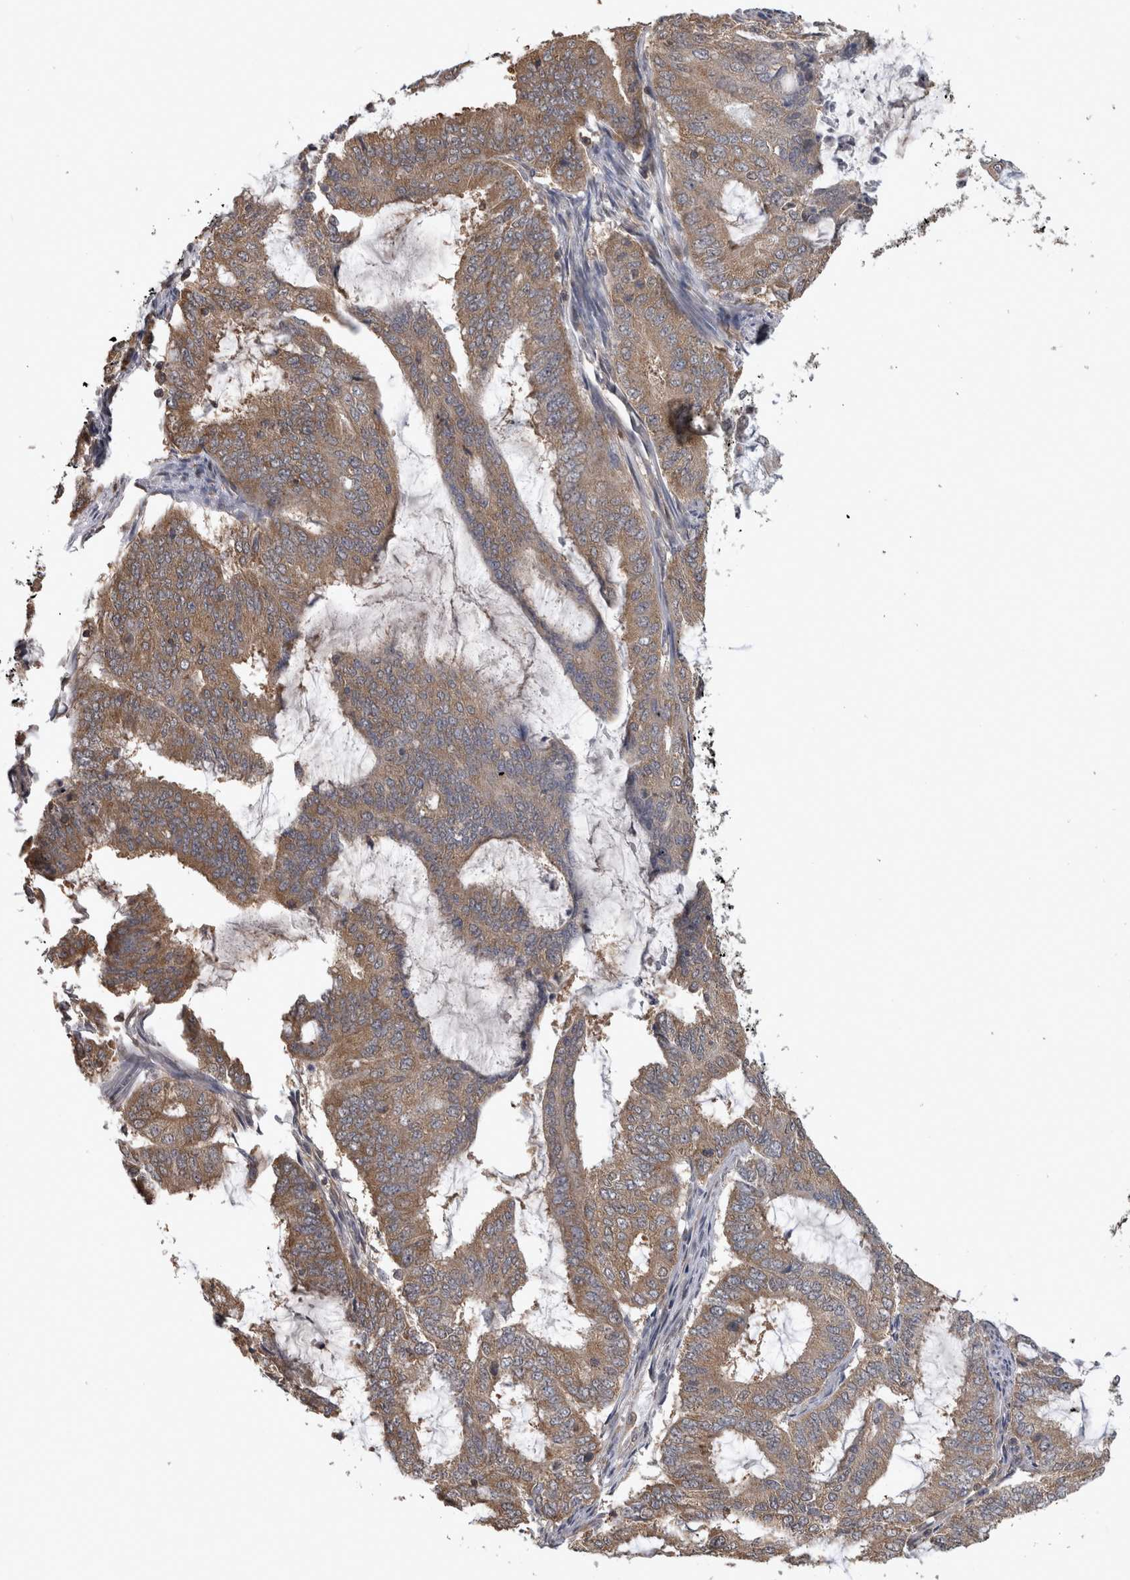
{"staining": {"intensity": "moderate", "quantity": ">75%", "location": "cytoplasmic/membranous"}, "tissue": "endometrial cancer", "cell_type": "Tumor cells", "image_type": "cancer", "snomed": [{"axis": "morphology", "description": "Adenocarcinoma, NOS"}, {"axis": "topography", "description": "Endometrium"}], "caption": "High-magnification brightfield microscopy of endometrial cancer stained with DAB (brown) and counterstained with hematoxylin (blue). tumor cells exhibit moderate cytoplasmic/membranous expression is seen in approximately>75% of cells.", "gene": "ATXN2", "patient": {"sex": "female", "age": 49}}